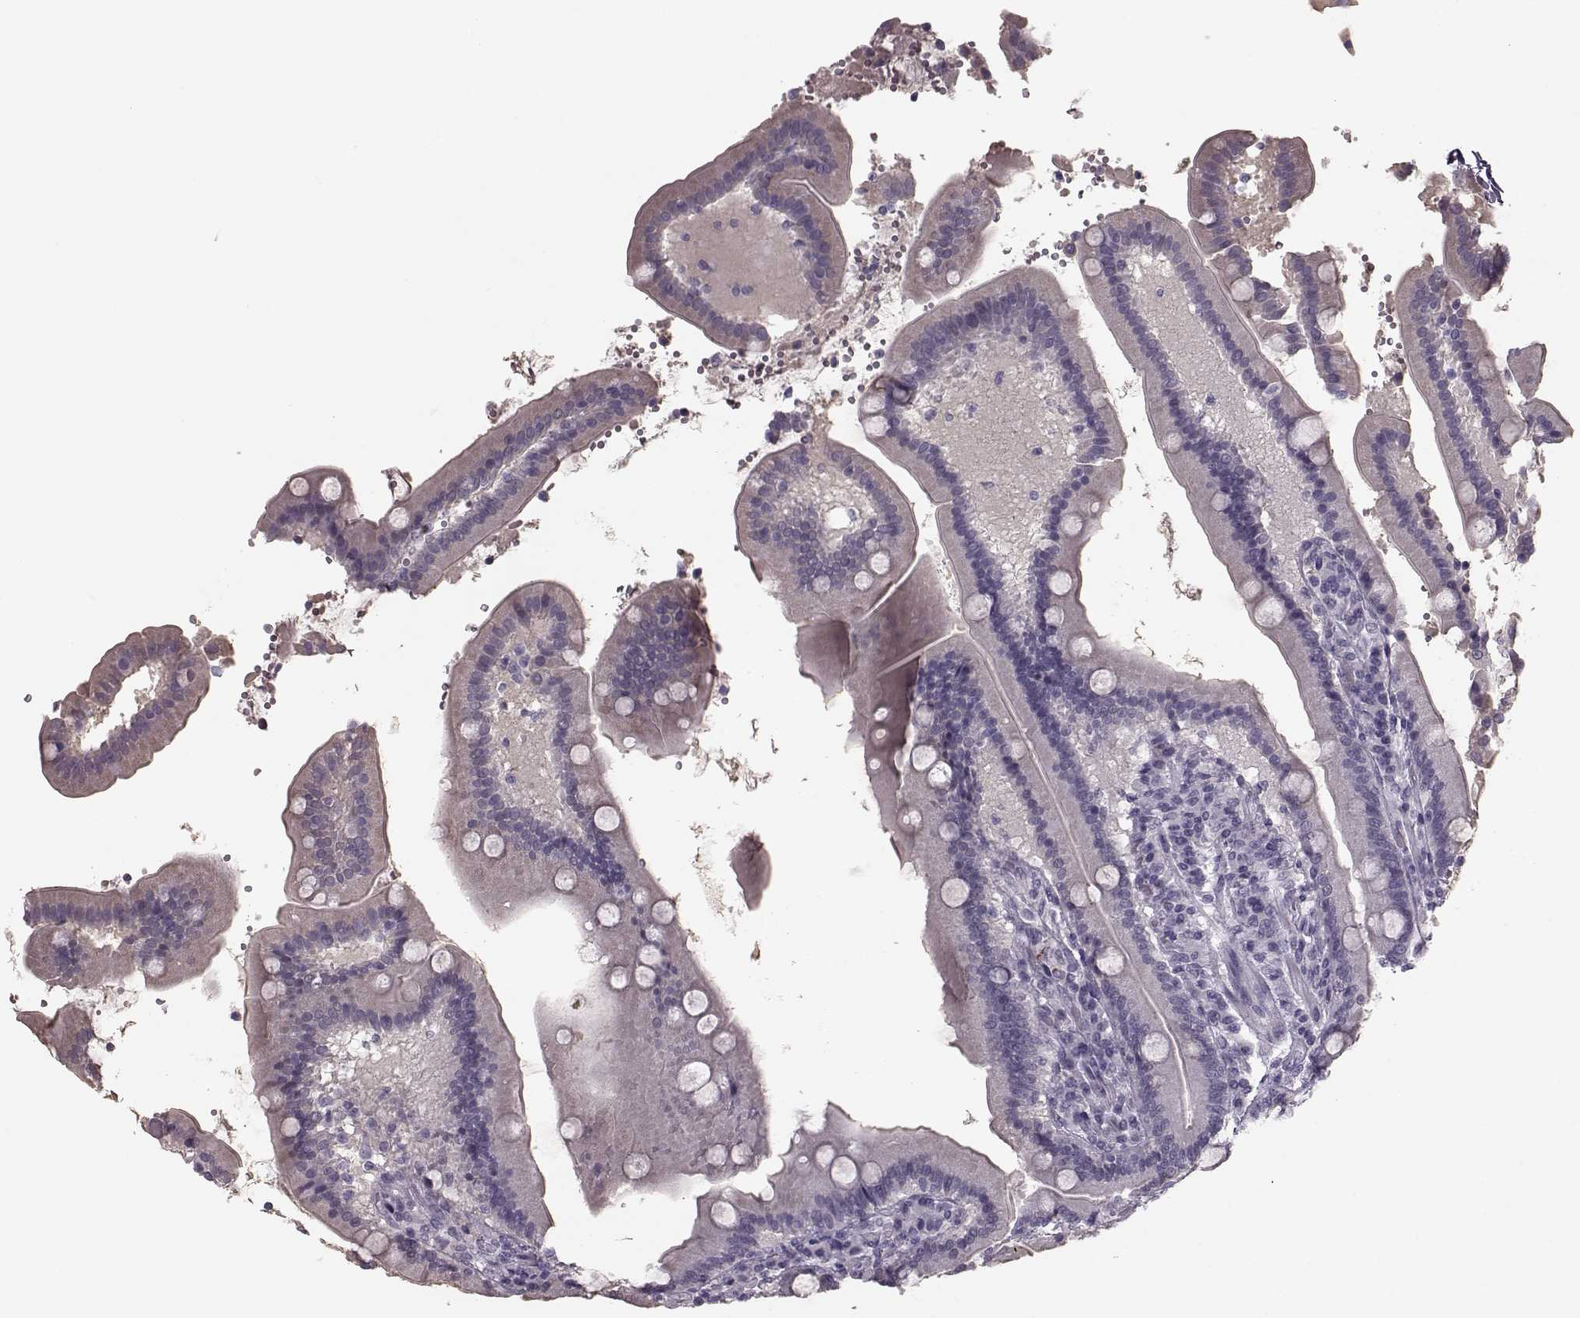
{"staining": {"intensity": "negative", "quantity": "none", "location": "none"}, "tissue": "duodenum", "cell_type": "Glandular cells", "image_type": "normal", "snomed": [{"axis": "morphology", "description": "Normal tissue, NOS"}, {"axis": "topography", "description": "Duodenum"}], "caption": "An immunohistochemistry (IHC) photomicrograph of unremarkable duodenum is shown. There is no staining in glandular cells of duodenum. (DAB IHC visualized using brightfield microscopy, high magnification).", "gene": "CST7", "patient": {"sex": "female", "age": 62}}